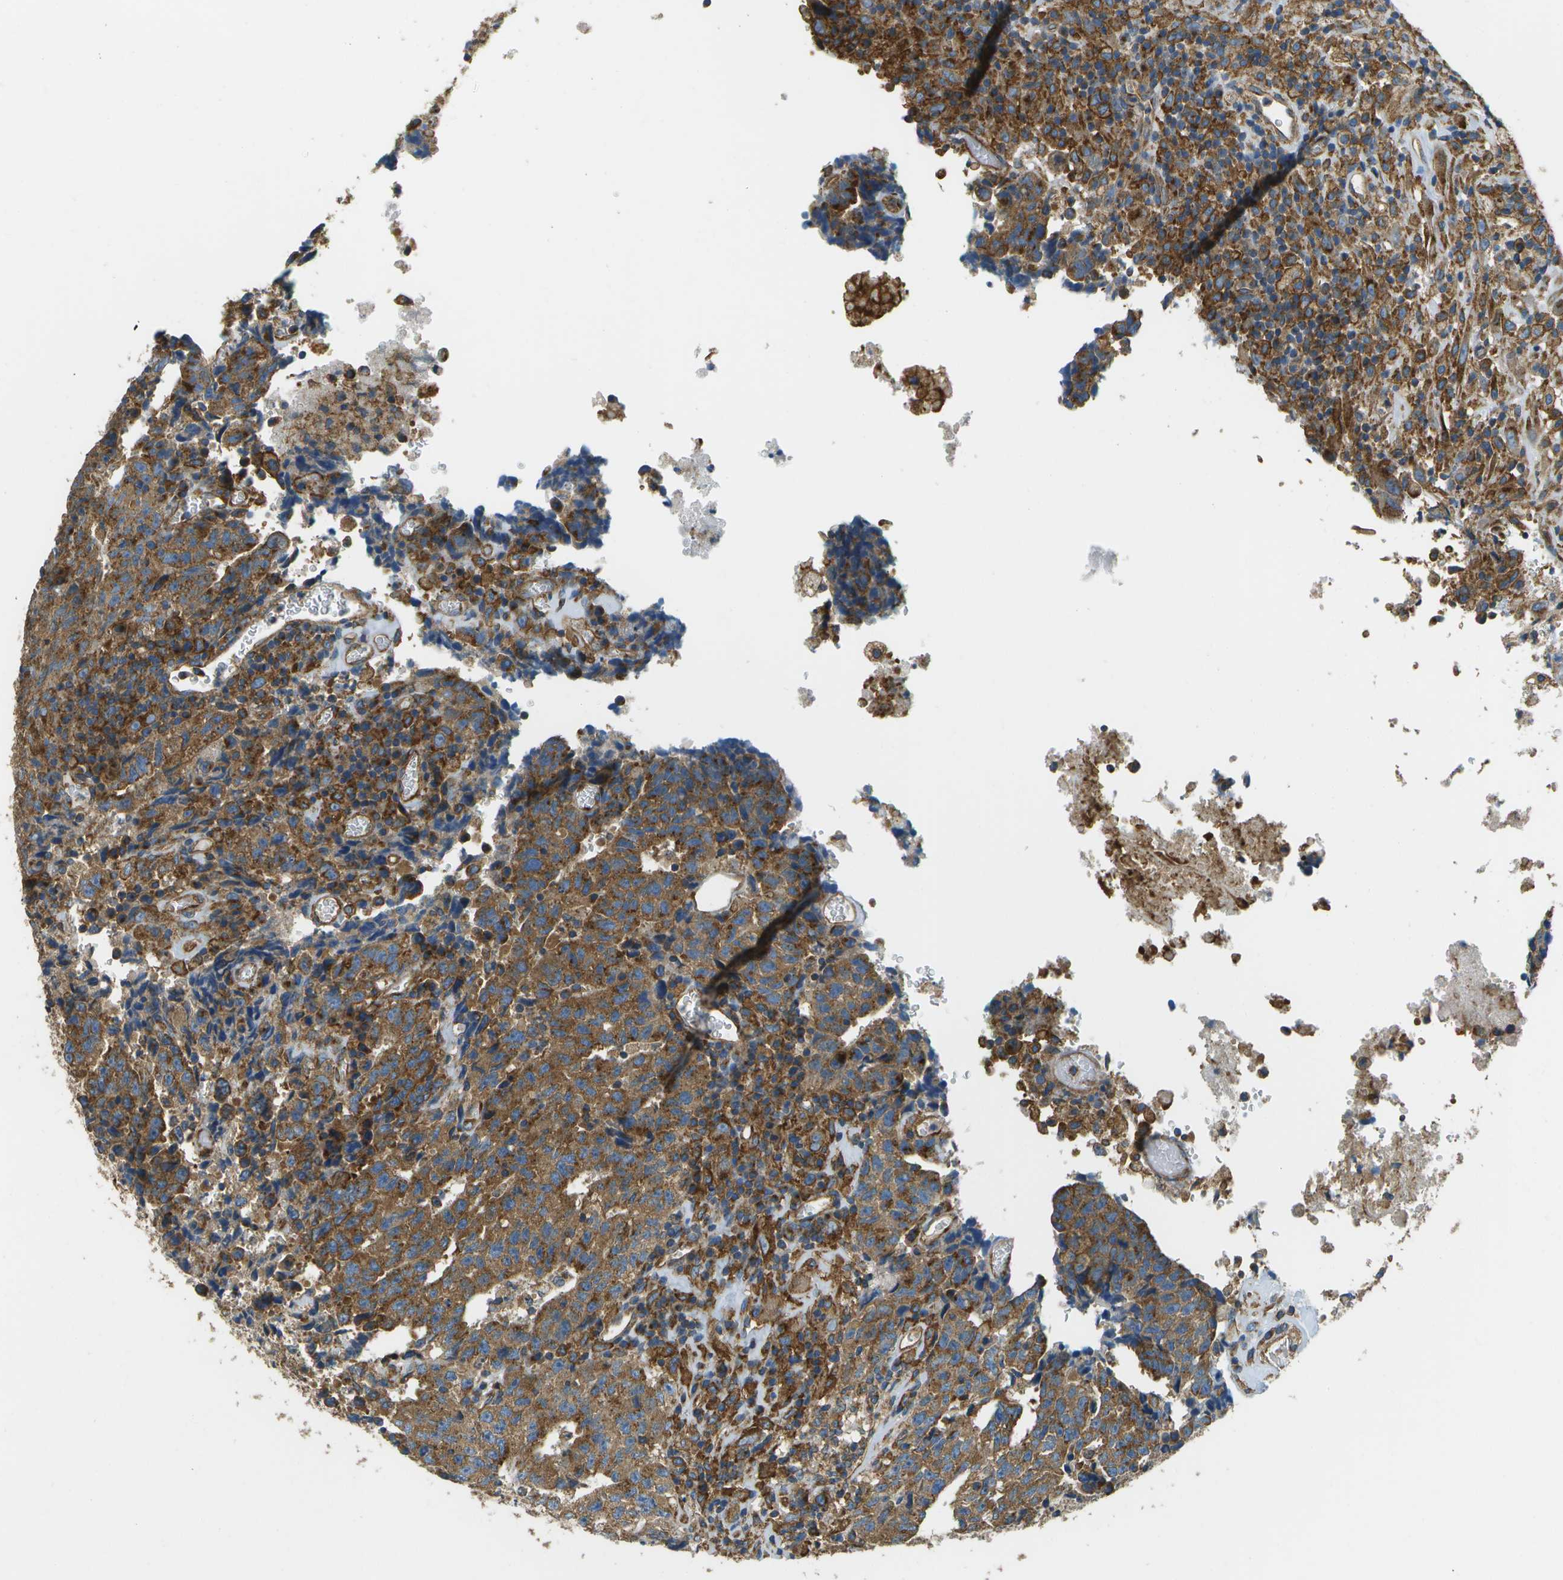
{"staining": {"intensity": "moderate", "quantity": ">75%", "location": "cytoplasmic/membranous"}, "tissue": "testis cancer", "cell_type": "Tumor cells", "image_type": "cancer", "snomed": [{"axis": "morphology", "description": "Necrosis, NOS"}, {"axis": "morphology", "description": "Carcinoma, Embryonal, NOS"}, {"axis": "topography", "description": "Testis"}], "caption": "The micrograph demonstrates immunohistochemical staining of testis cancer (embryonal carcinoma). There is moderate cytoplasmic/membranous staining is present in approximately >75% of tumor cells.", "gene": "CLTC", "patient": {"sex": "male", "age": 19}}